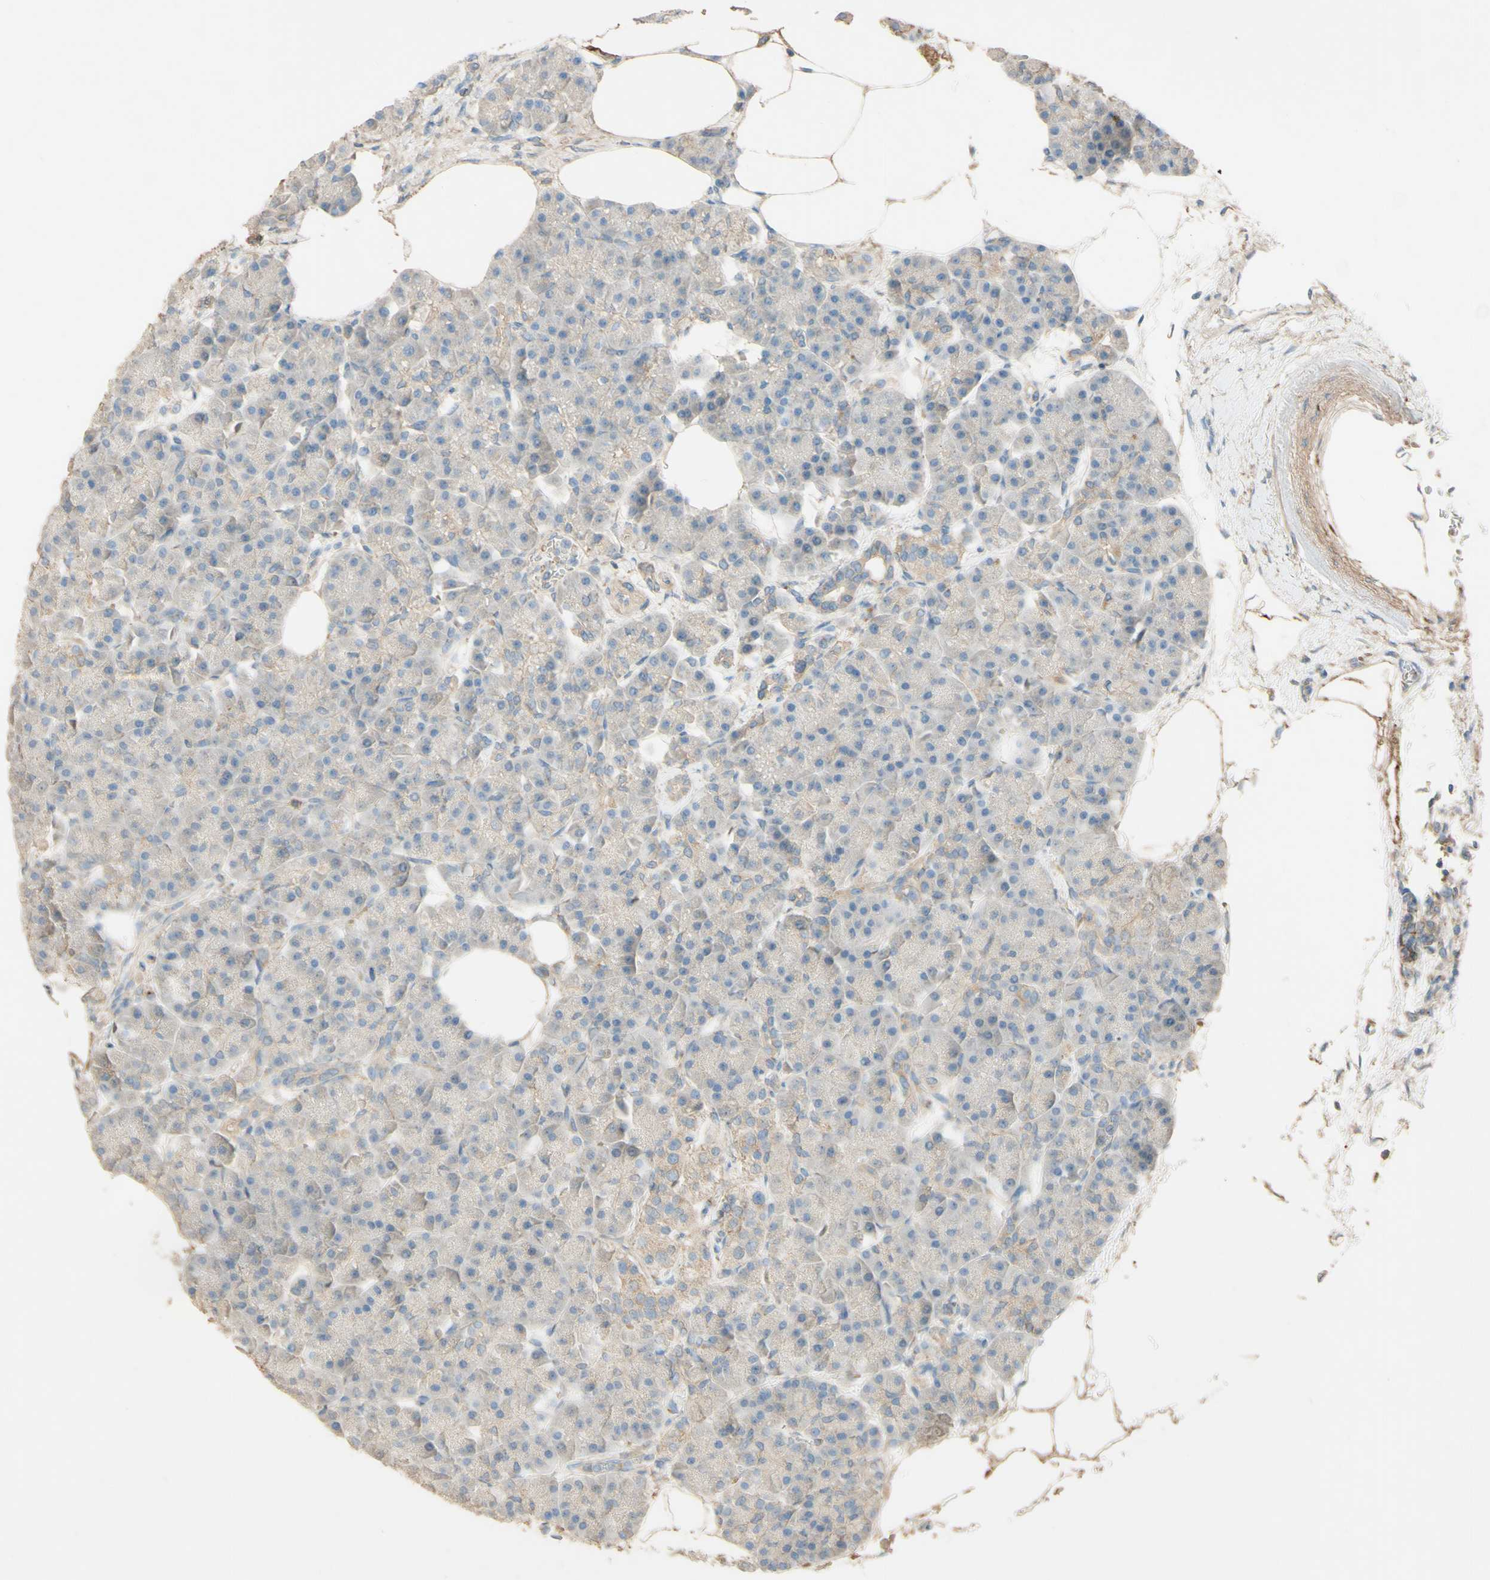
{"staining": {"intensity": "weak", "quantity": "25%-75%", "location": "cytoplasmic/membranous"}, "tissue": "pancreas", "cell_type": "Exocrine glandular cells", "image_type": "normal", "snomed": [{"axis": "morphology", "description": "Normal tissue, NOS"}, {"axis": "topography", "description": "Pancreas"}], "caption": "DAB (3,3'-diaminobenzidine) immunohistochemical staining of normal pancreas exhibits weak cytoplasmic/membranous protein staining in about 25%-75% of exocrine glandular cells.", "gene": "DKK3", "patient": {"sex": "female", "age": 70}}